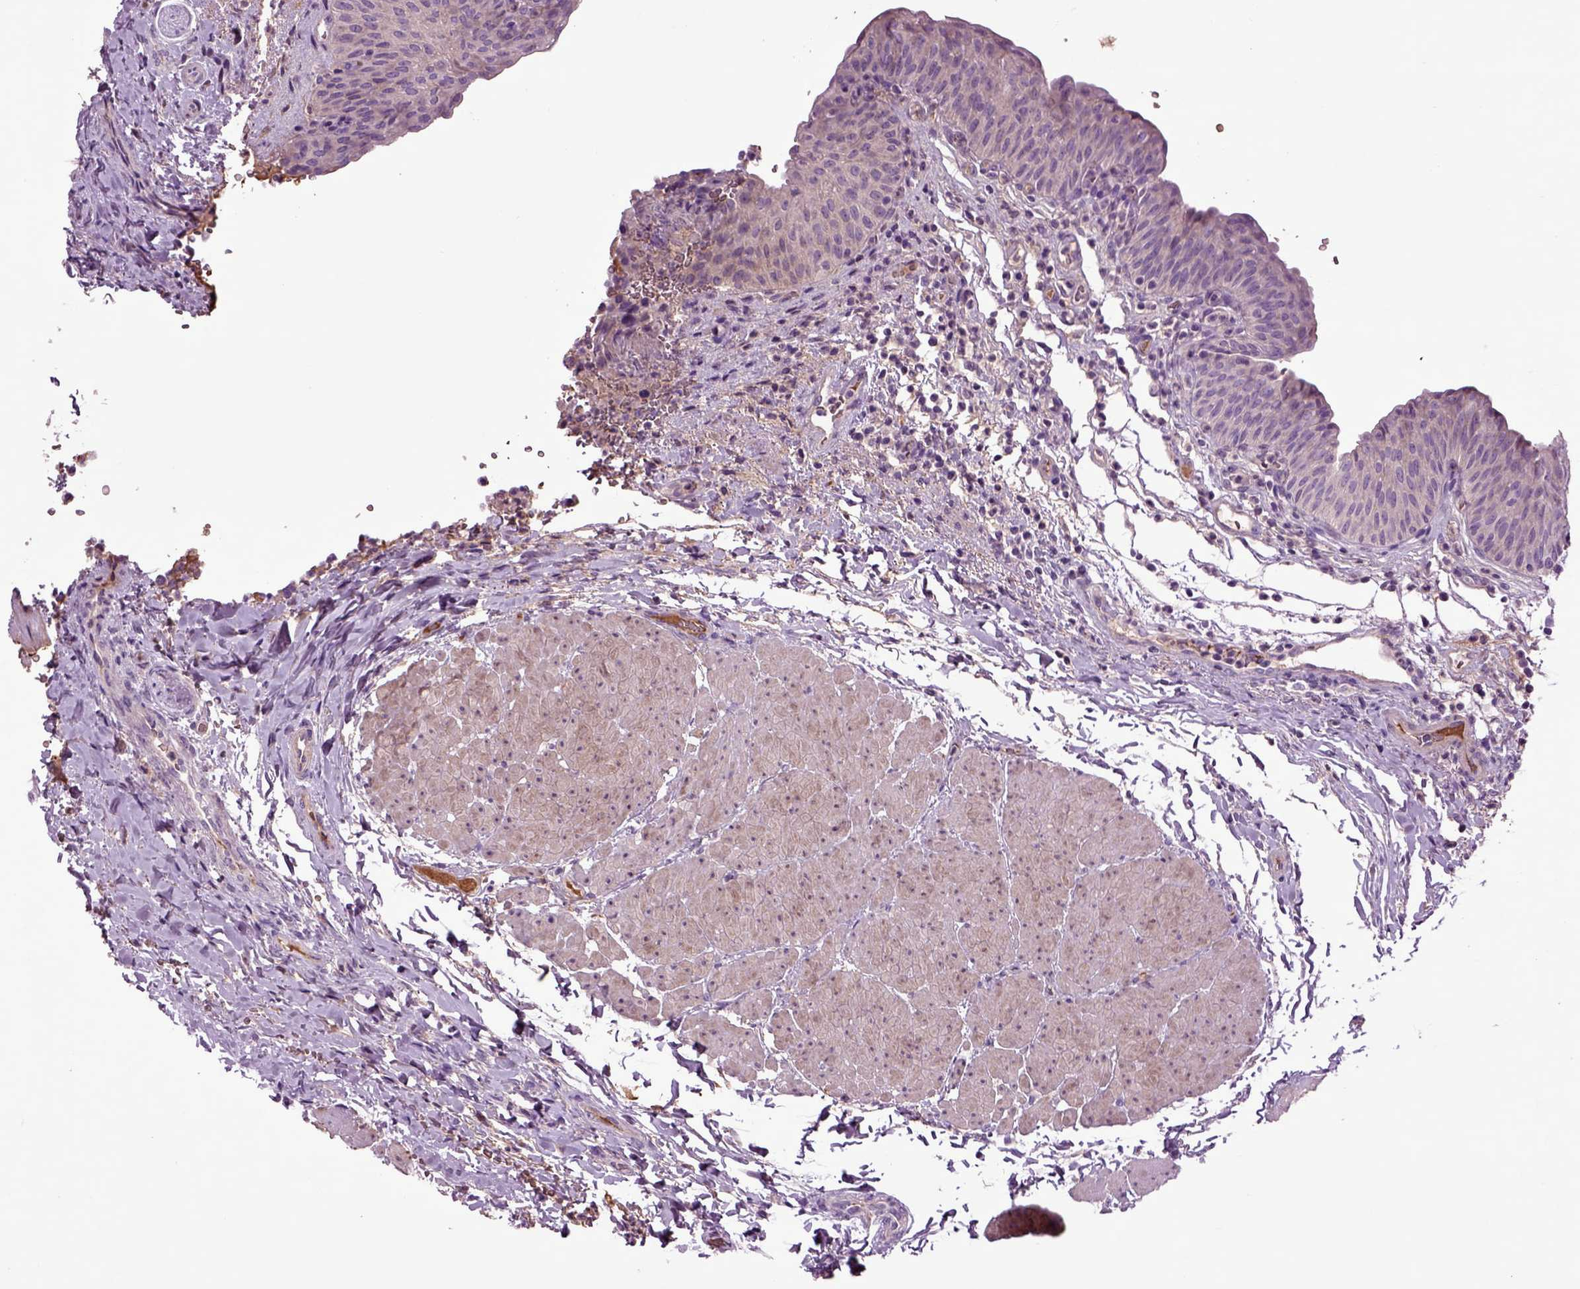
{"staining": {"intensity": "negative", "quantity": "none", "location": "none"}, "tissue": "urinary bladder", "cell_type": "Urothelial cells", "image_type": "normal", "snomed": [{"axis": "morphology", "description": "Normal tissue, NOS"}, {"axis": "topography", "description": "Urinary bladder"}], "caption": "DAB (3,3'-diaminobenzidine) immunohistochemical staining of benign human urinary bladder shows no significant staining in urothelial cells.", "gene": "SPON1", "patient": {"sex": "male", "age": 66}}